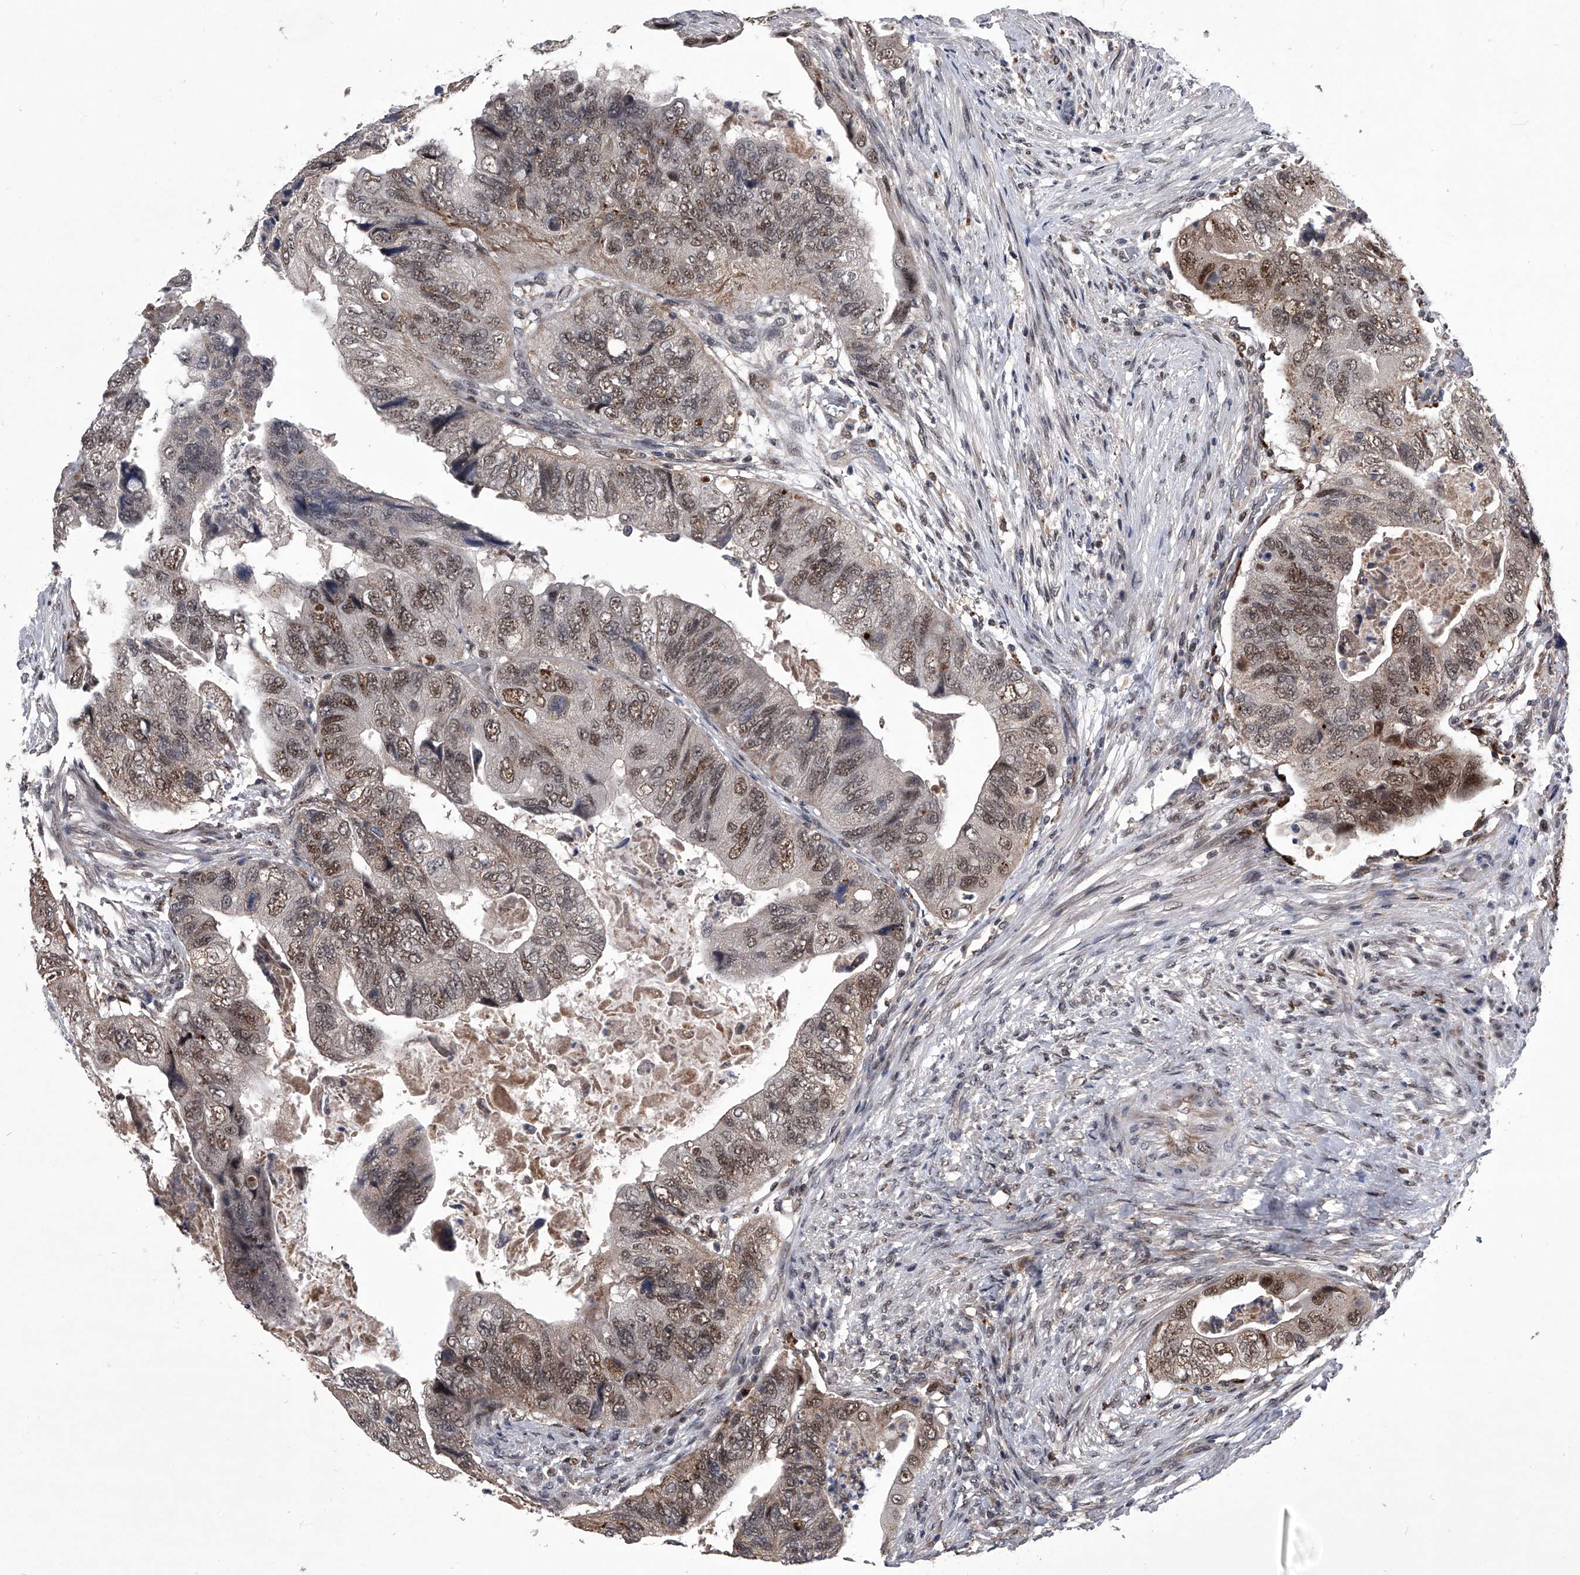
{"staining": {"intensity": "moderate", "quantity": ">75%", "location": "nuclear"}, "tissue": "colorectal cancer", "cell_type": "Tumor cells", "image_type": "cancer", "snomed": [{"axis": "morphology", "description": "Adenocarcinoma, NOS"}, {"axis": "topography", "description": "Rectum"}], "caption": "Human colorectal cancer stained with a protein marker reveals moderate staining in tumor cells.", "gene": "CMTR1", "patient": {"sex": "male", "age": 63}}